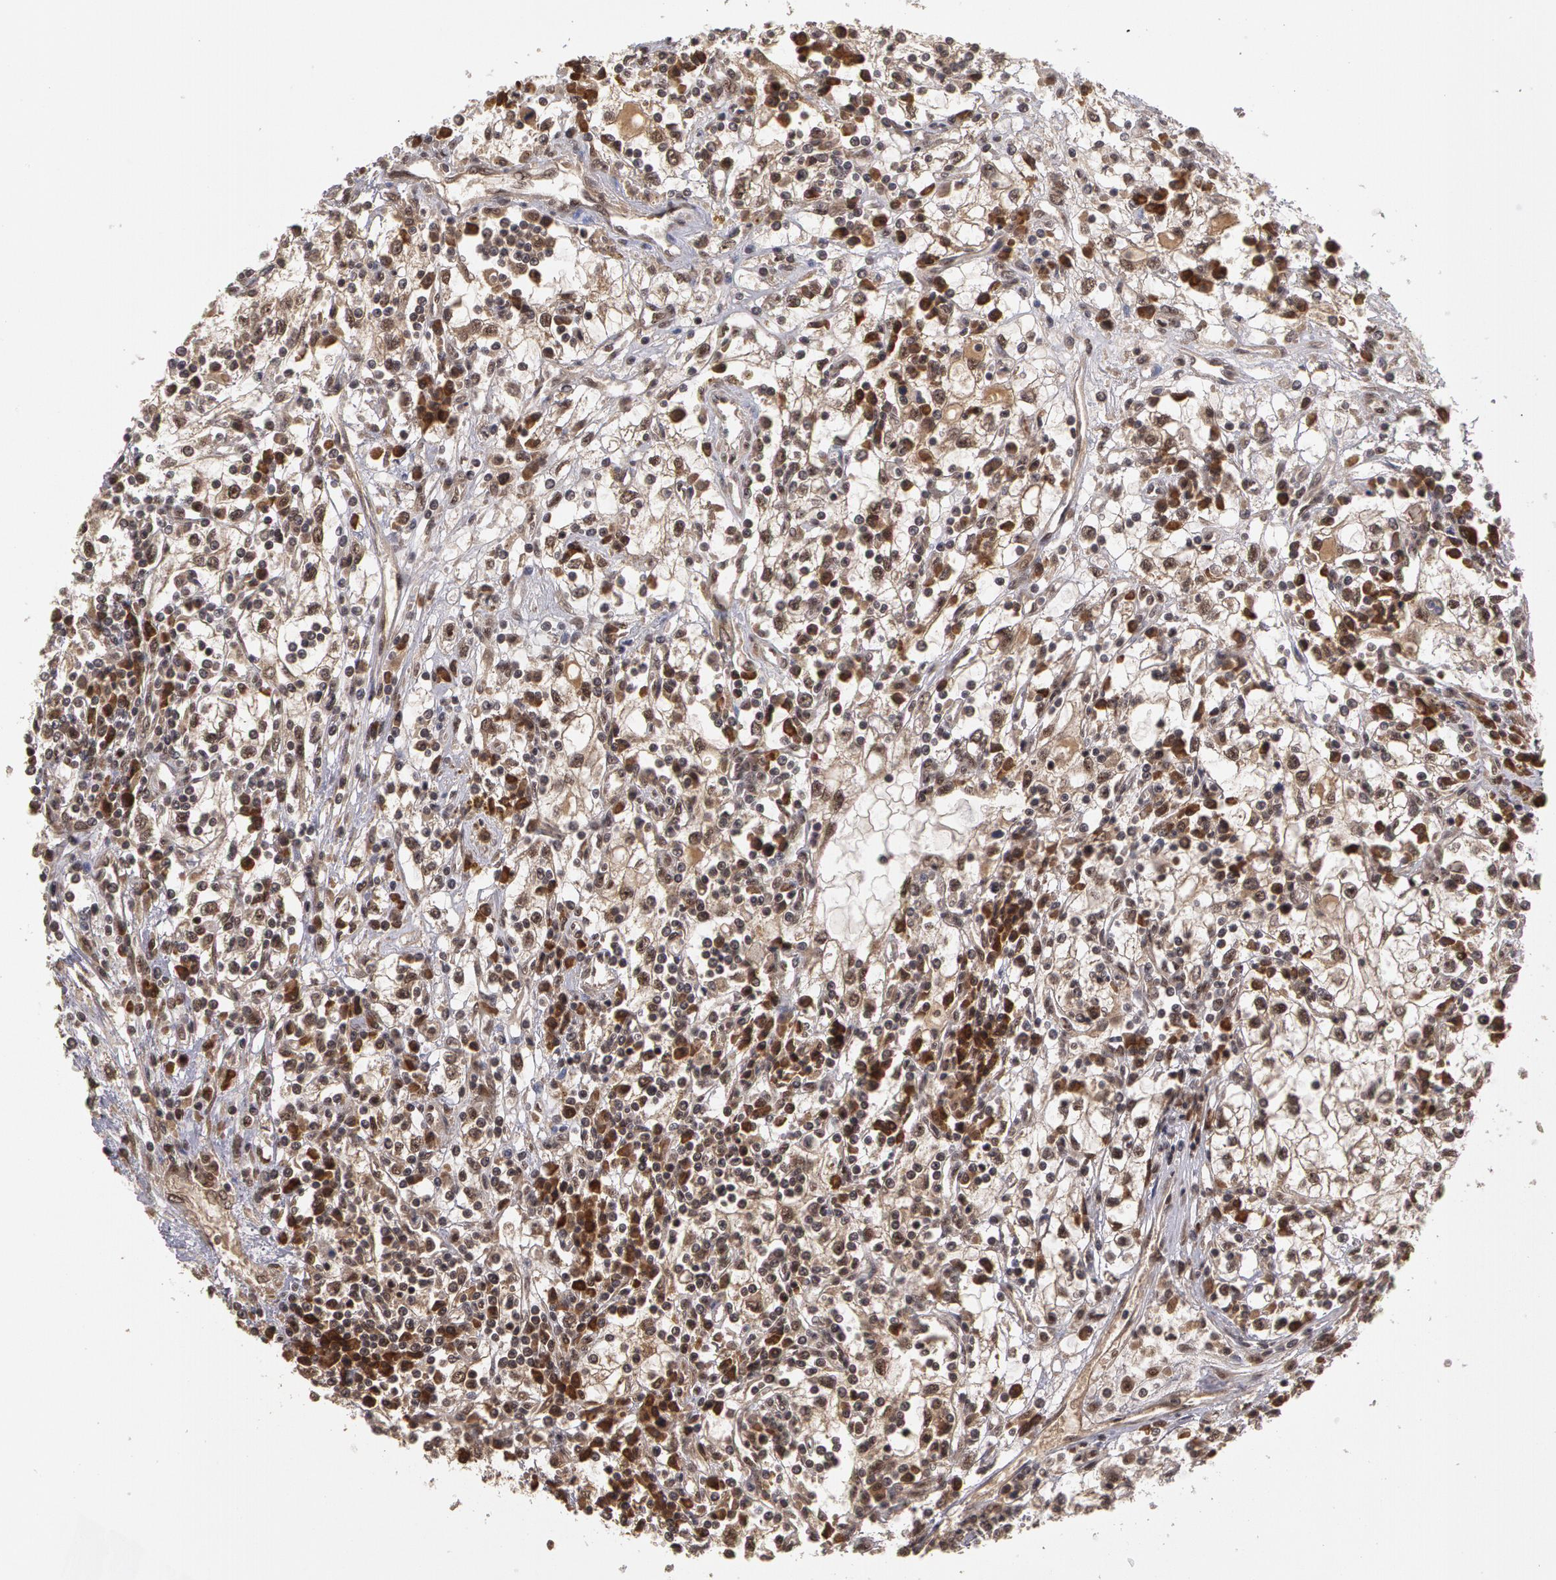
{"staining": {"intensity": "strong", "quantity": "25%-75%", "location": "cytoplasmic/membranous,nuclear"}, "tissue": "renal cancer", "cell_type": "Tumor cells", "image_type": "cancer", "snomed": [{"axis": "morphology", "description": "Adenocarcinoma, NOS"}, {"axis": "topography", "description": "Kidney"}], "caption": "Adenocarcinoma (renal) was stained to show a protein in brown. There is high levels of strong cytoplasmic/membranous and nuclear positivity in about 25%-75% of tumor cells.", "gene": "GLIS1", "patient": {"sex": "male", "age": 82}}